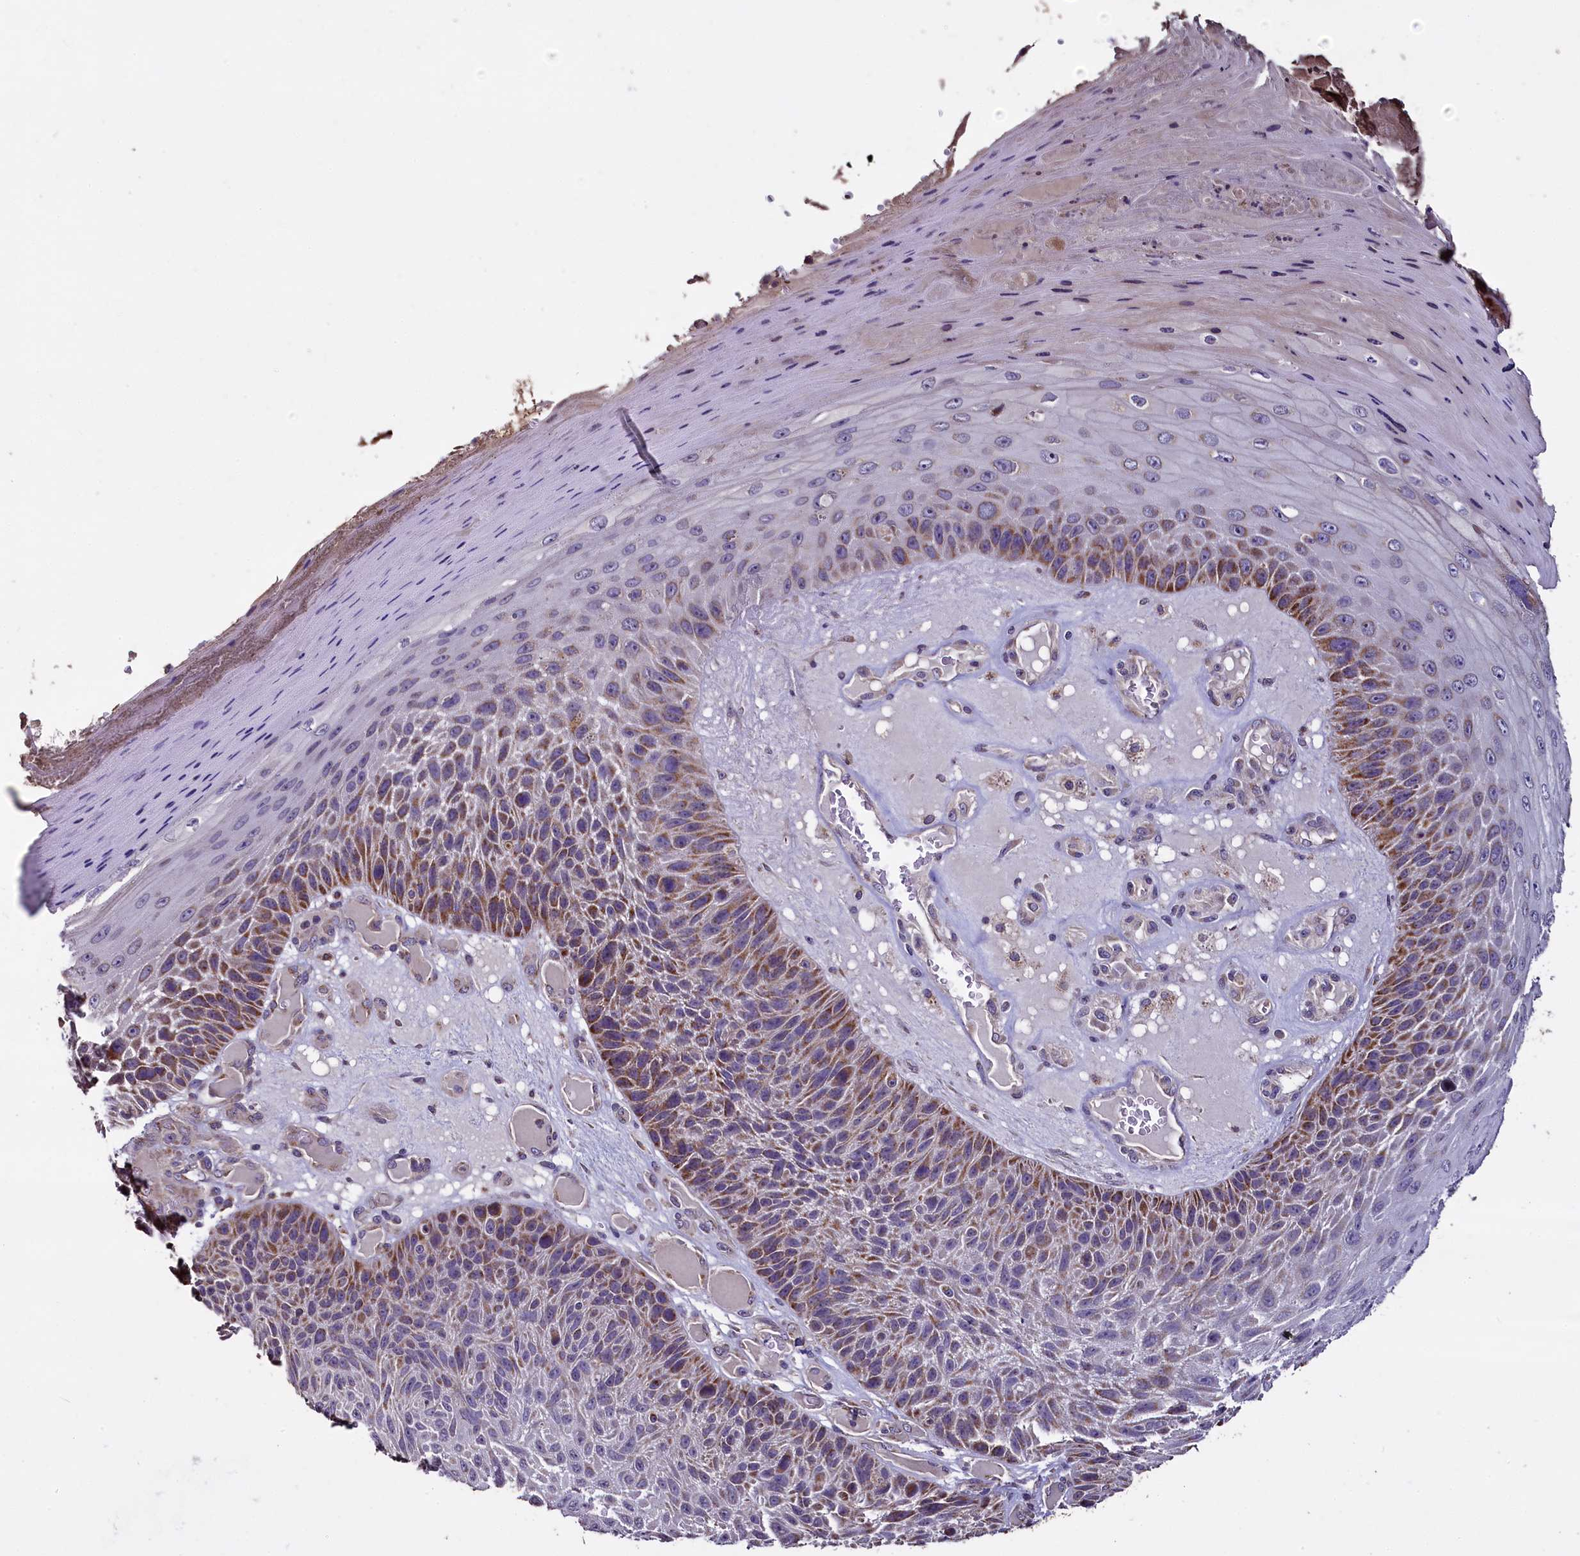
{"staining": {"intensity": "moderate", "quantity": "25%-75%", "location": "cytoplasmic/membranous"}, "tissue": "skin cancer", "cell_type": "Tumor cells", "image_type": "cancer", "snomed": [{"axis": "morphology", "description": "Squamous cell carcinoma, NOS"}, {"axis": "topography", "description": "Skin"}], "caption": "Immunohistochemical staining of squamous cell carcinoma (skin) shows medium levels of moderate cytoplasmic/membranous positivity in approximately 25%-75% of tumor cells.", "gene": "COQ9", "patient": {"sex": "female", "age": 88}}